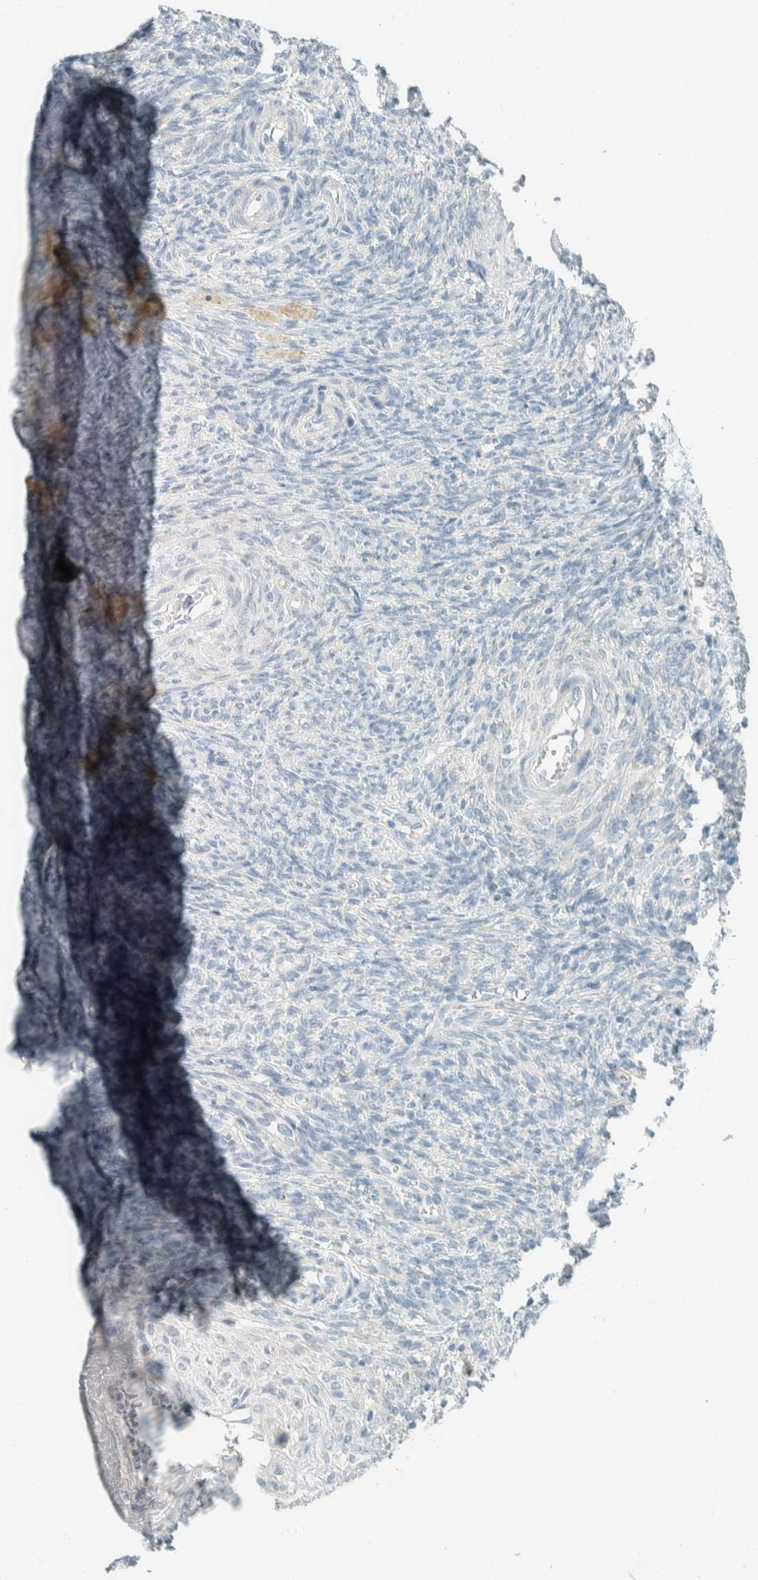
{"staining": {"intensity": "moderate", "quantity": ">75%", "location": "cytoplasmic/membranous"}, "tissue": "ovary", "cell_type": "Follicle cells", "image_type": "normal", "snomed": [{"axis": "morphology", "description": "Normal tissue, NOS"}, {"axis": "topography", "description": "Ovary"}], "caption": "Follicle cells show medium levels of moderate cytoplasmic/membranous expression in approximately >75% of cells in unremarkable ovary.", "gene": "AARSD1", "patient": {"sex": "female", "age": 41}}